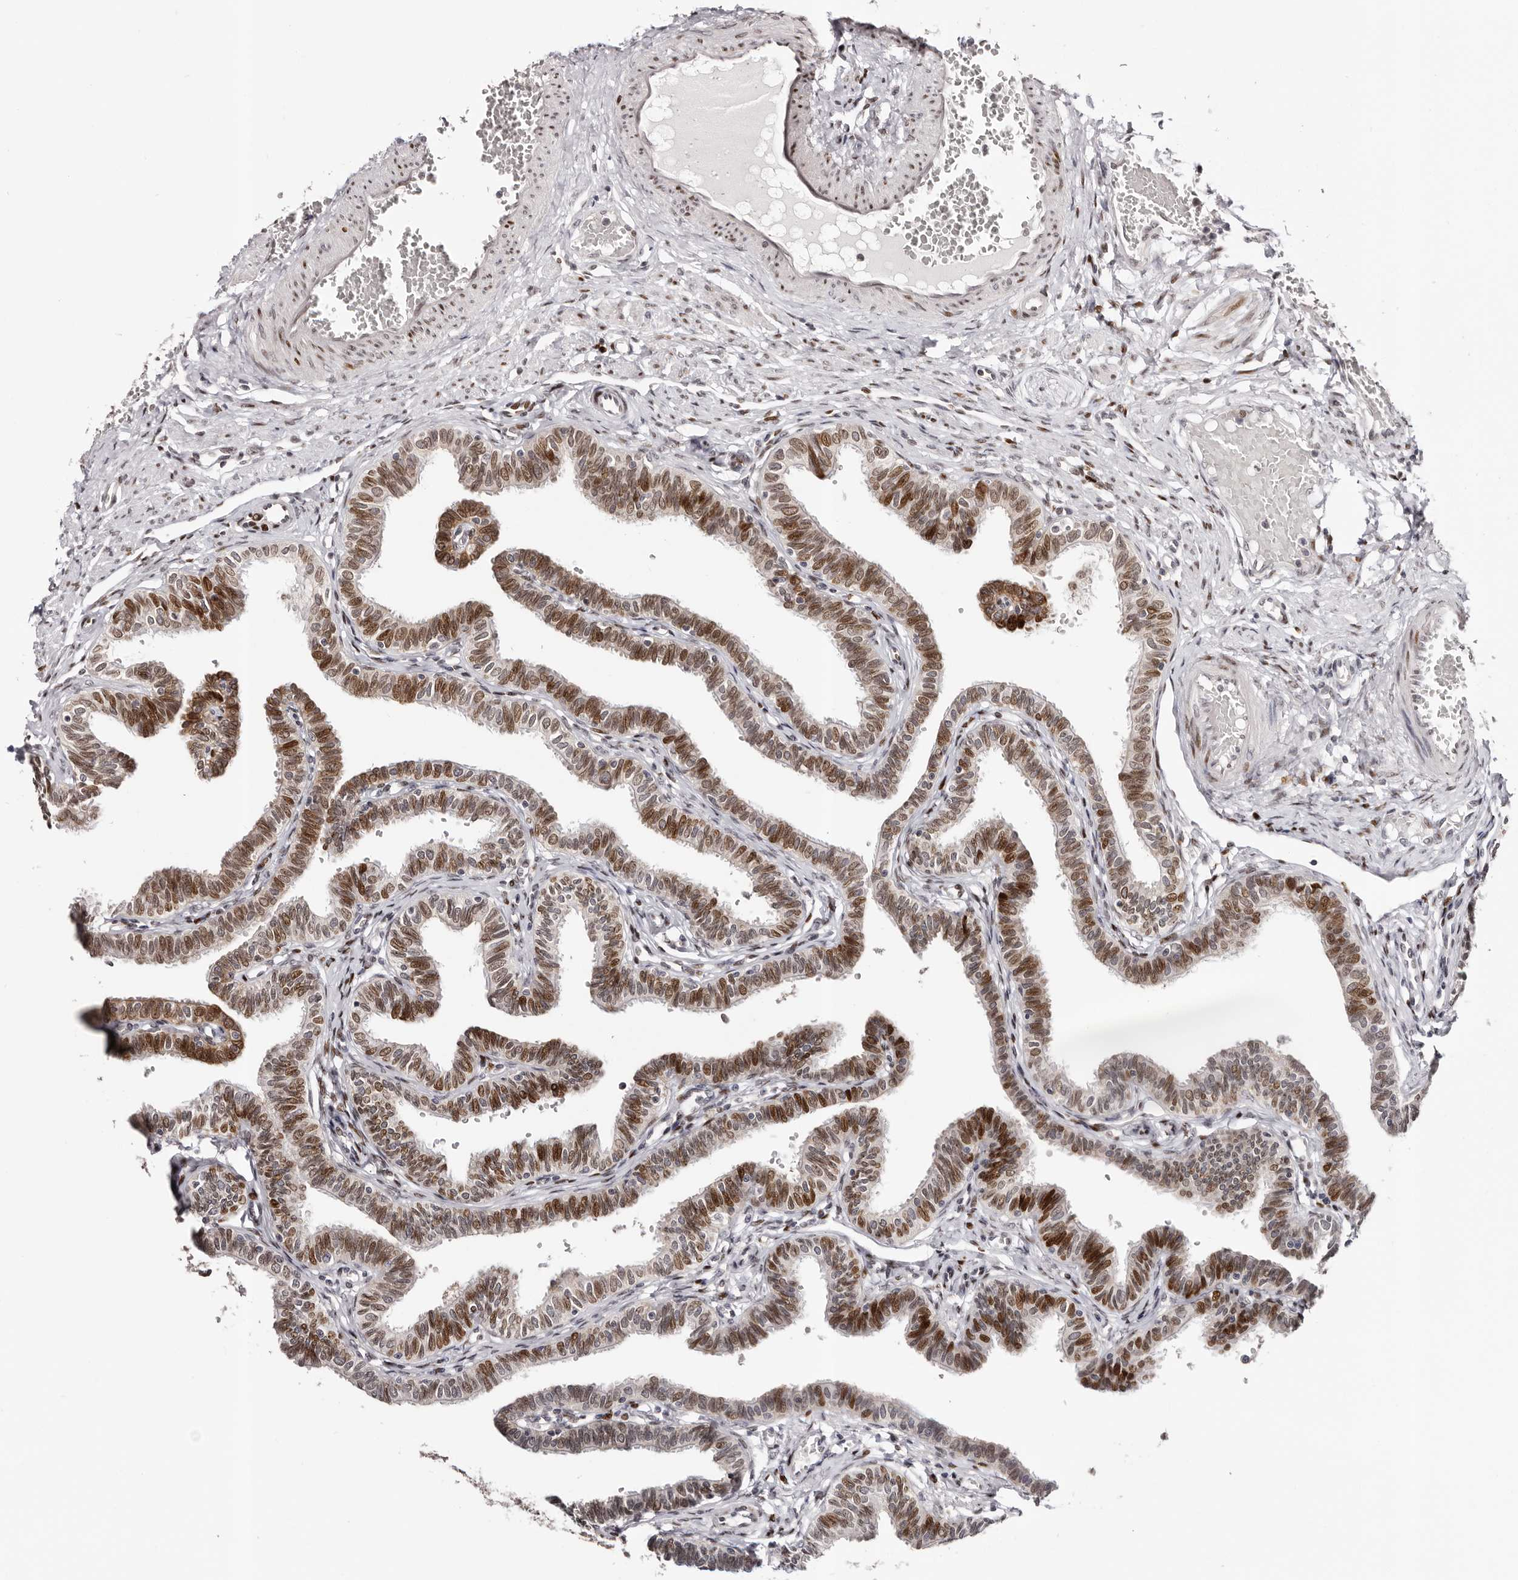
{"staining": {"intensity": "strong", "quantity": ">75%", "location": "cytoplasmic/membranous,nuclear"}, "tissue": "fallopian tube", "cell_type": "Glandular cells", "image_type": "normal", "snomed": [{"axis": "morphology", "description": "Normal tissue, NOS"}, {"axis": "topography", "description": "Fallopian tube"}, {"axis": "topography", "description": "Ovary"}], "caption": "High-magnification brightfield microscopy of unremarkable fallopian tube stained with DAB (3,3'-diaminobenzidine) (brown) and counterstained with hematoxylin (blue). glandular cells exhibit strong cytoplasmic/membranous,nuclear staining is seen in approximately>75% of cells. Nuclei are stained in blue.", "gene": "NUP153", "patient": {"sex": "female", "age": 23}}